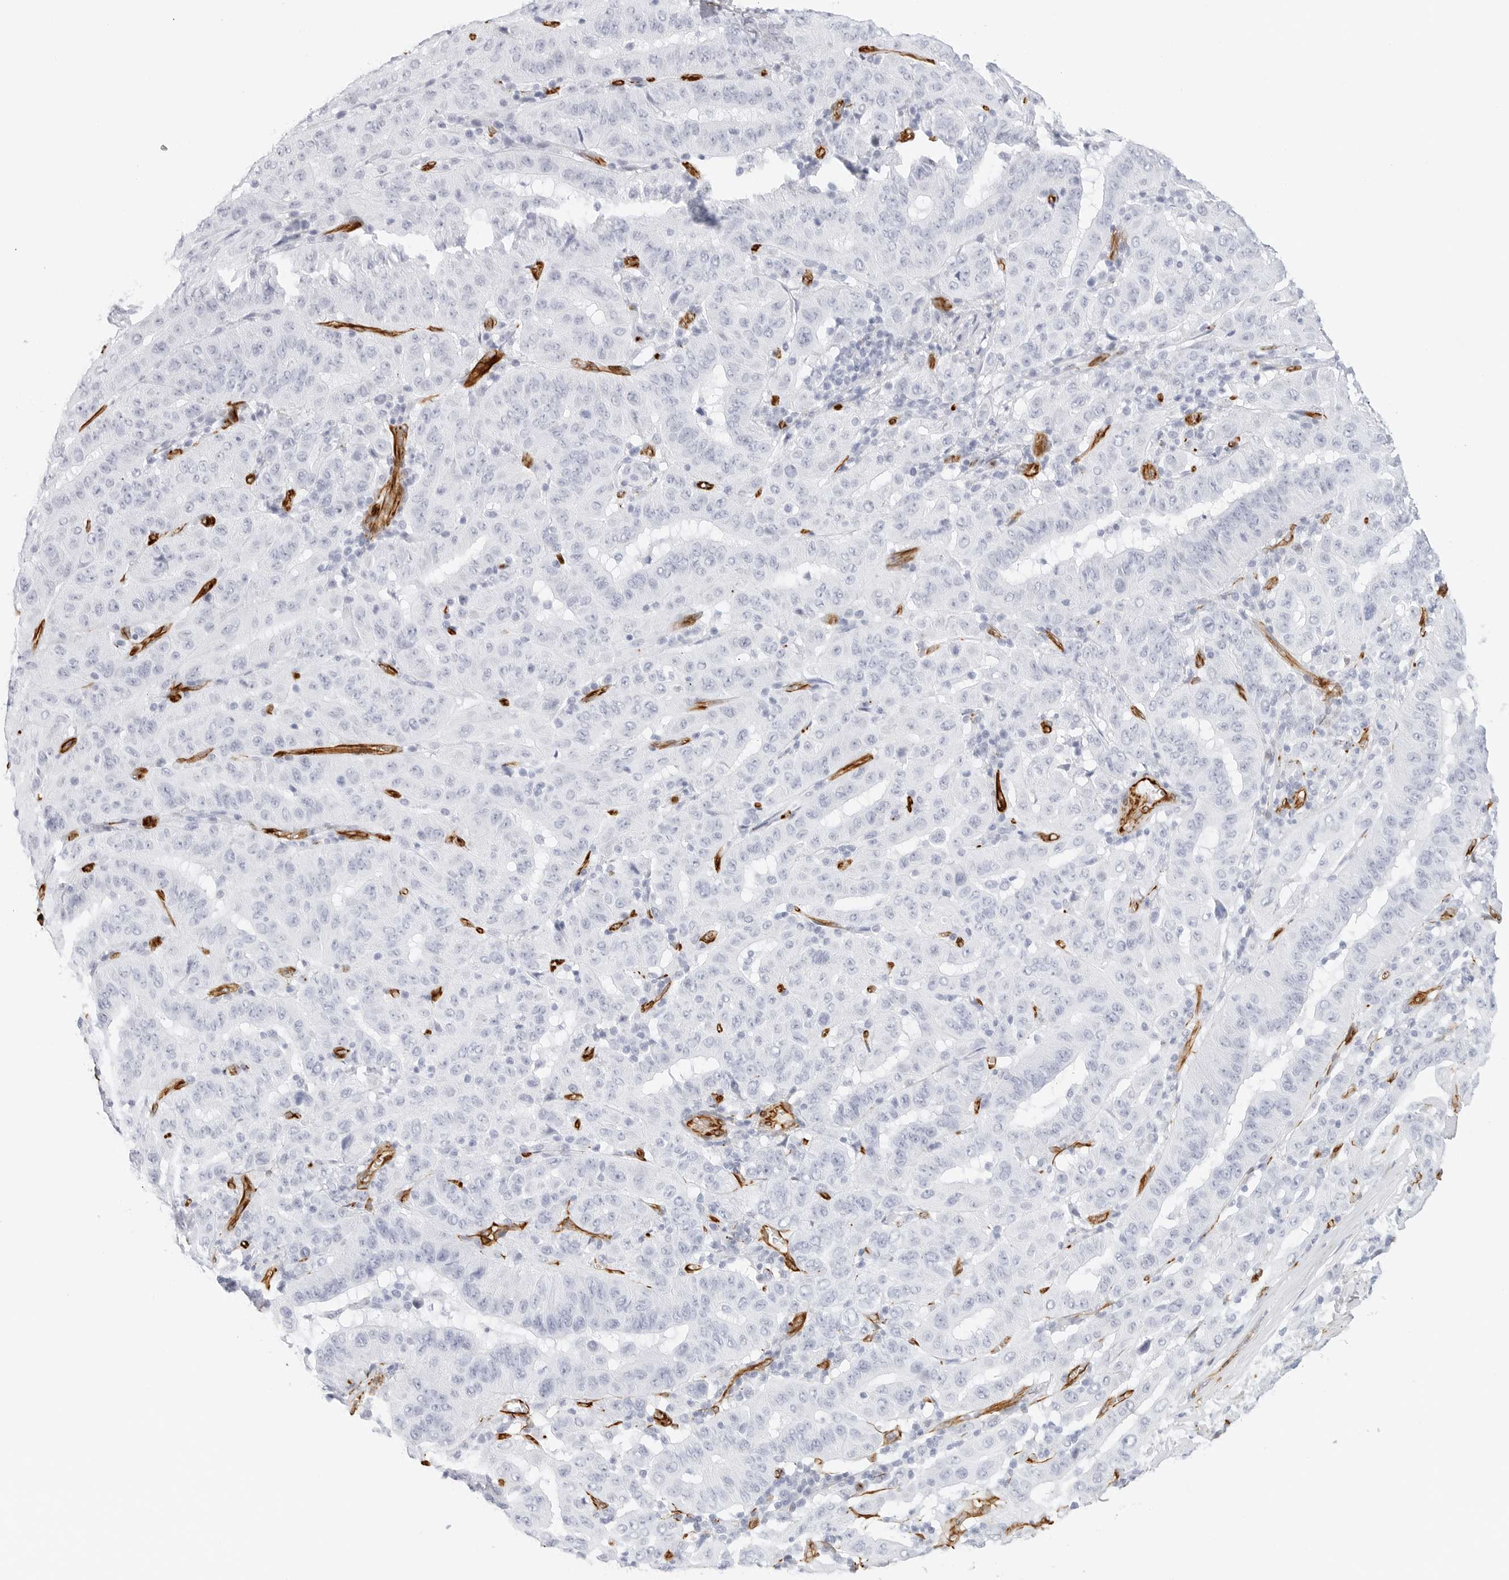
{"staining": {"intensity": "negative", "quantity": "none", "location": "none"}, "tissue": "pancreatic cancer", "cell_type": "Tumor cells", "image_type": "cancer", "snomed": [{"axis": "morphology", "description": "Adenocarcinoma, NOS"}, {"axis": "topography", "description": "Pancreas"}], "caption": "DAB (3,3'-diaminobenzidine) immunohistochemical staining of pancreatic cancer (adenocarcinoma) demonstrates no significant staining in tumor cells.", "gene": "NES", "patient": {"sex": "male", "age": 63}}